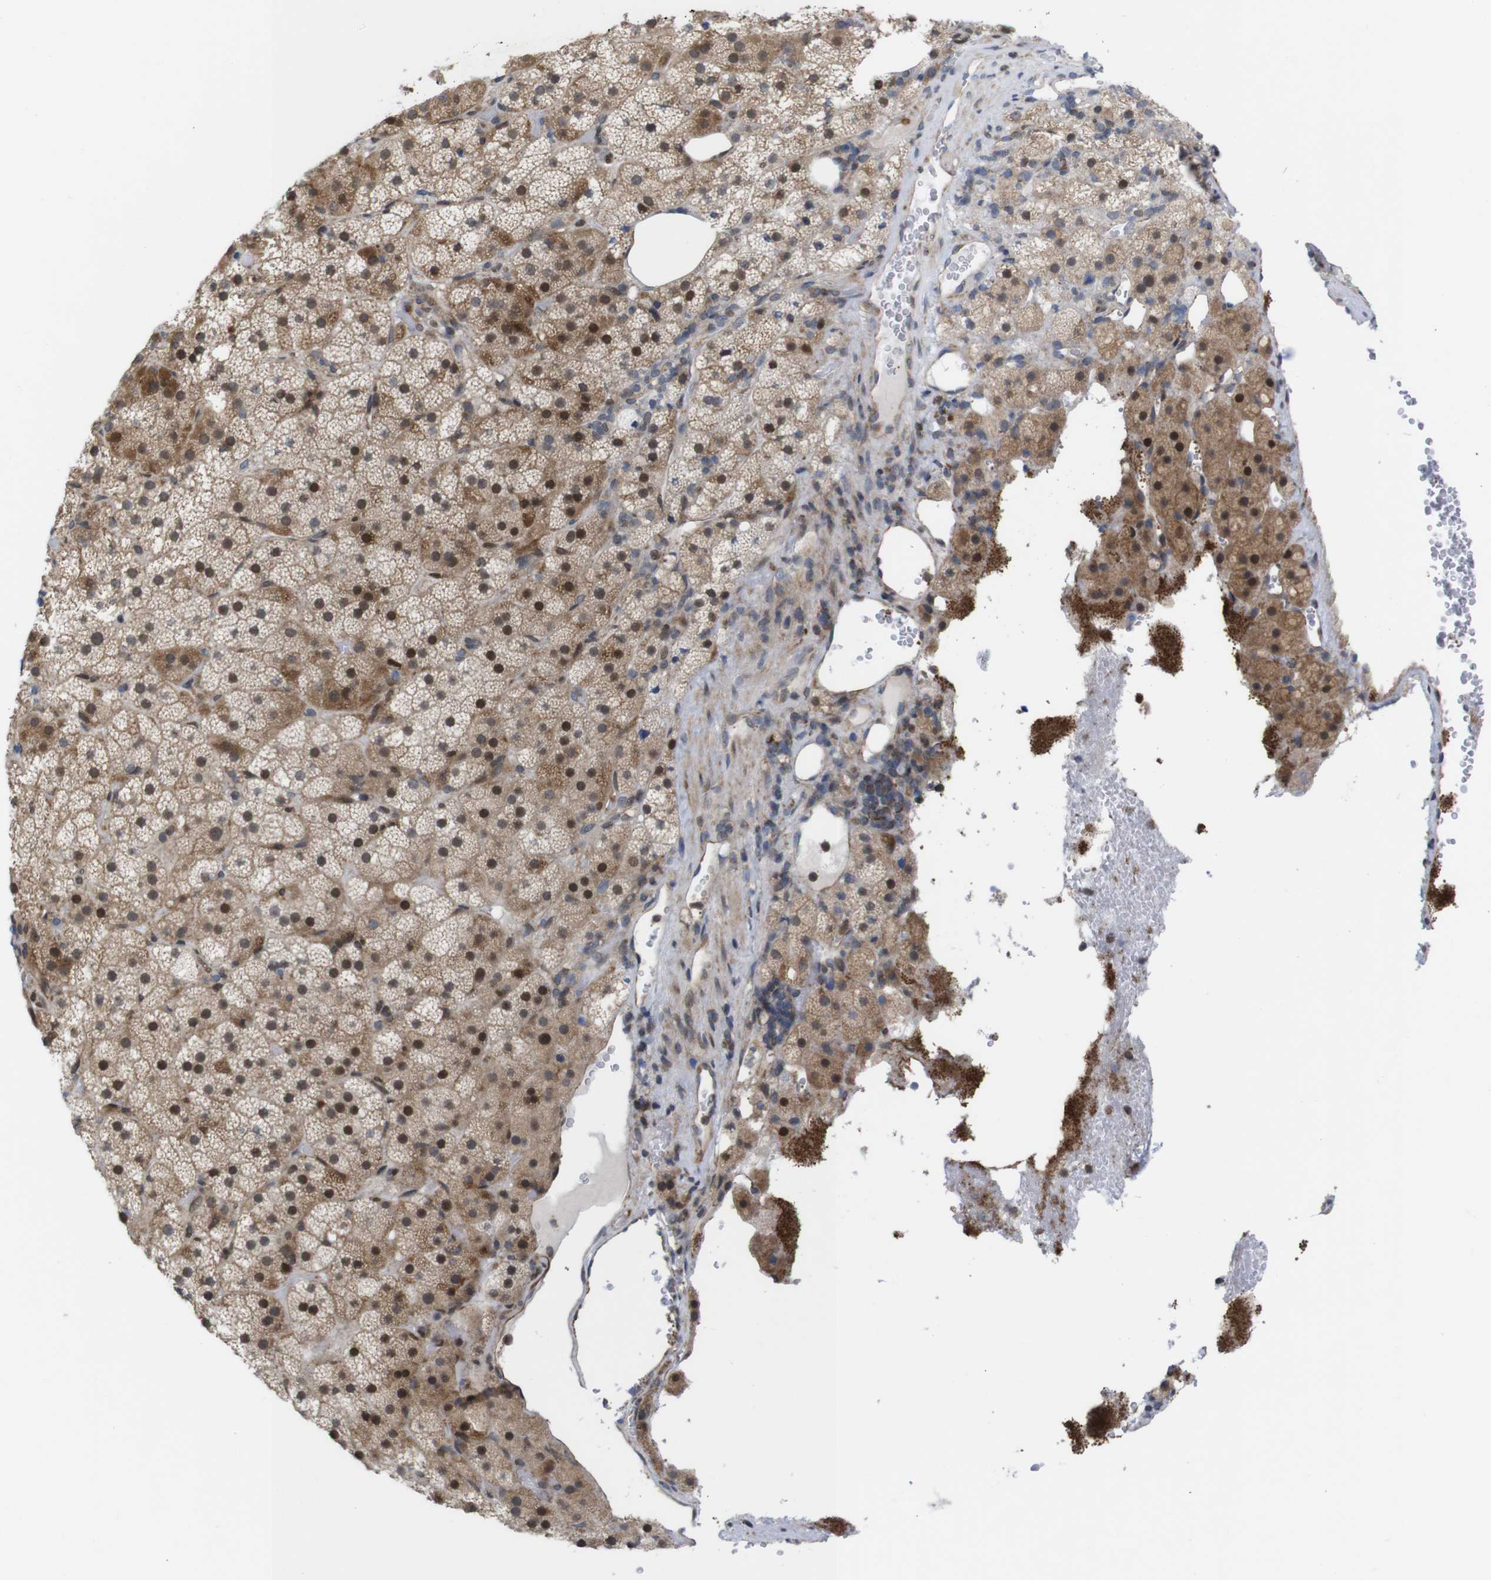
{"staining": {"intensity": "moderate", "quantity": "25%-75%", "location": "cytoplasmic/membranous,nuclear"}, "tissue": "adrenal gland", "cell_type": "Glandular cells", "image_type": "normal", "snomed": [{"axis": "morphology", "description": "Normal tissue, NOS"}, {"axis": "topography", "description": "Adrenal gland"}], "caption": "Immunohistochemistry image of benign adrenal gland stained for a protein (brown), which exhibits medium levels of moderate cytoplasmic/membranous,nuclear positivity in about 25%-75% of glandular cells.", "gene": "PTPN1", "patient": {"sex": "female", "age": 59}}